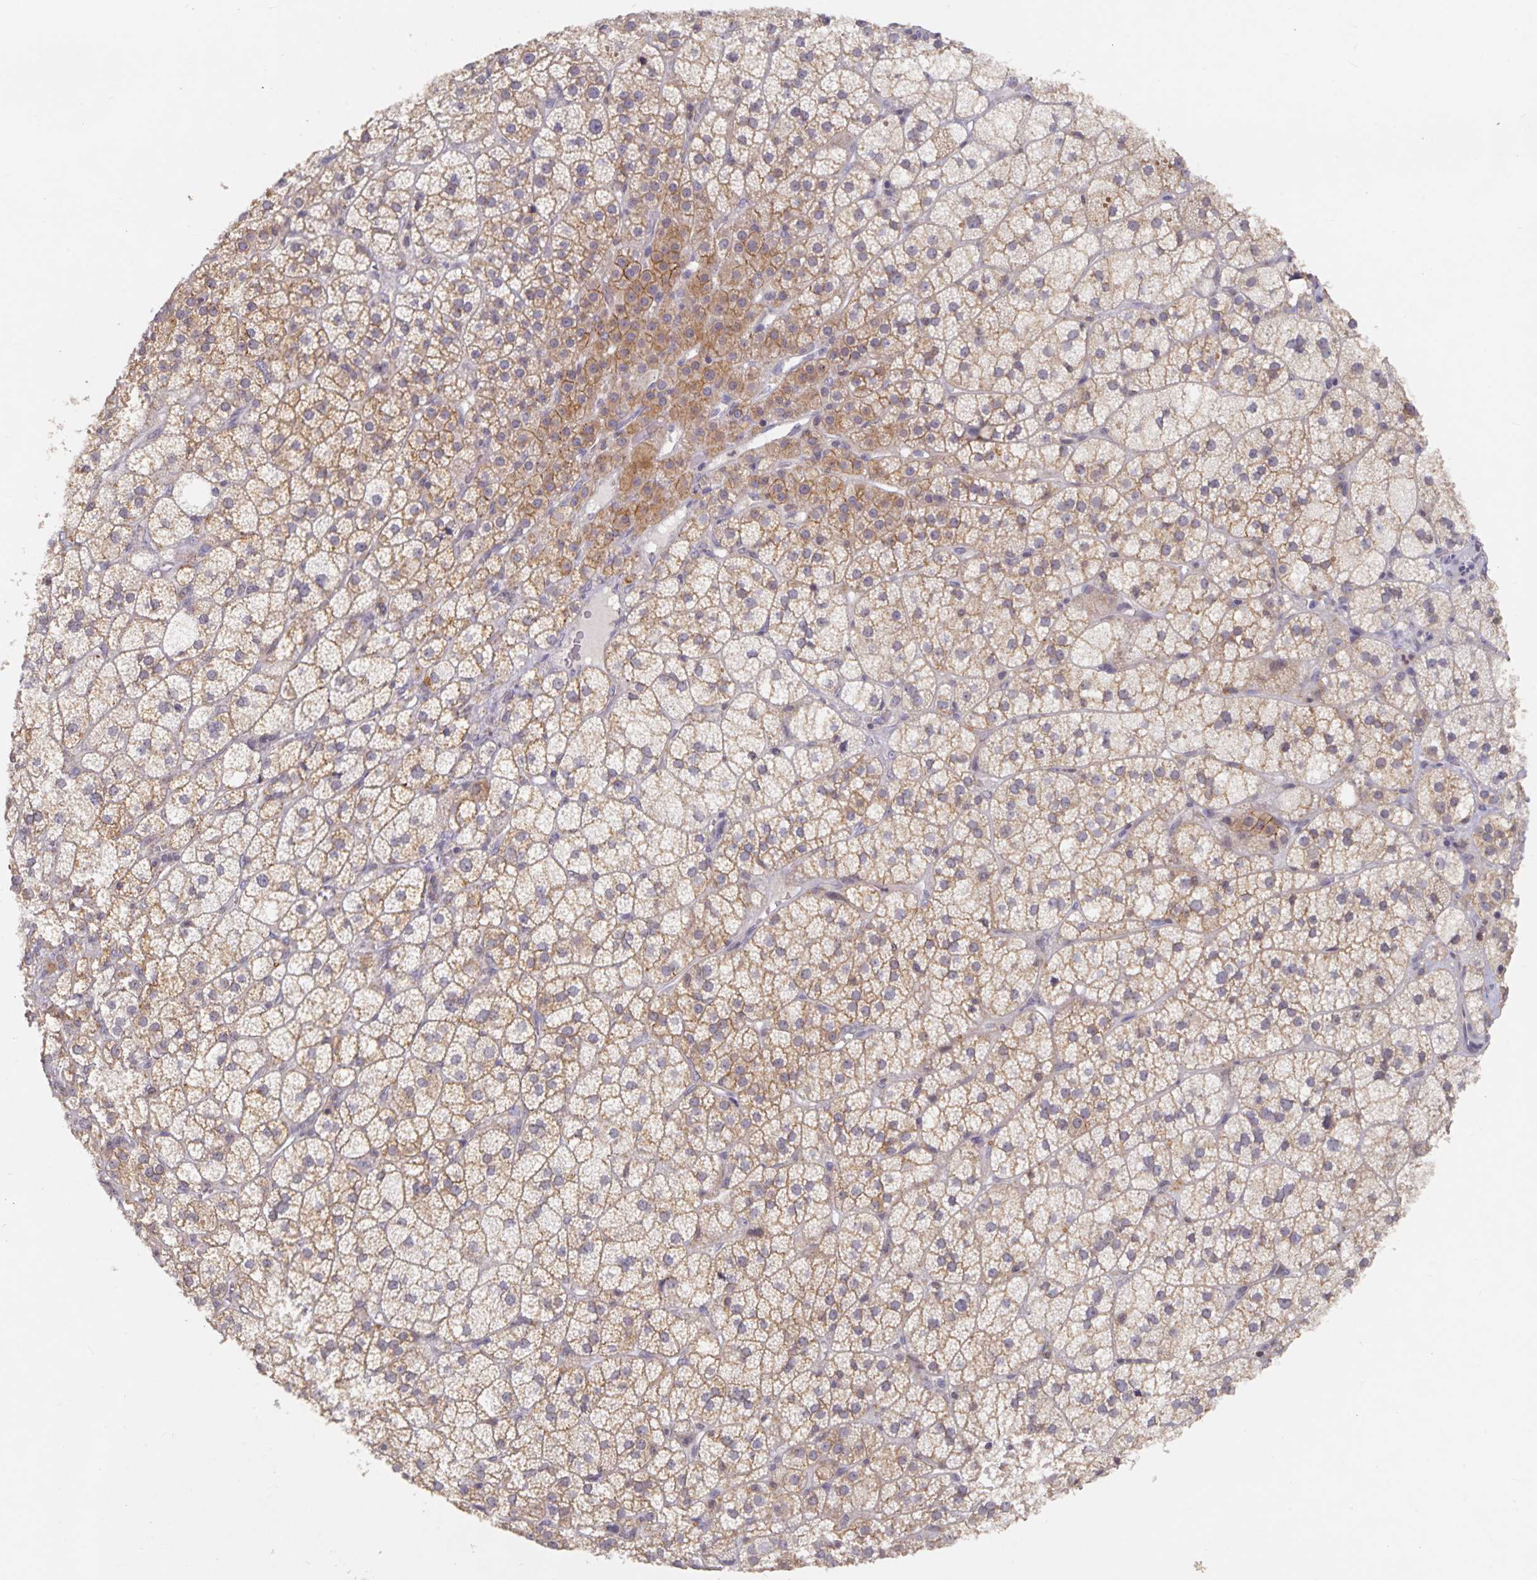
{"staining": {"intensity": "moderate", "quantity": ">75%", "location": "cytoplasmic/membranous"}, "tissue": "adrenal gland", "cell_type": "Glandular cells", "image_type": "normal", "snomed": [{"axis": "morphology", "description": "Normal tissue, NOS"}, {"axis": "topography", "description": "Adrenal gland"}], "caption": "Immunohistochemical staining of unremarkable human adrenal gland exhibits >75% levels of moderate cytoplasmic/membranous protein positivity in approximately >75% of glandular cells.", "gene": "HEPN1", "patient": {"sex": "female", "age": 60}}